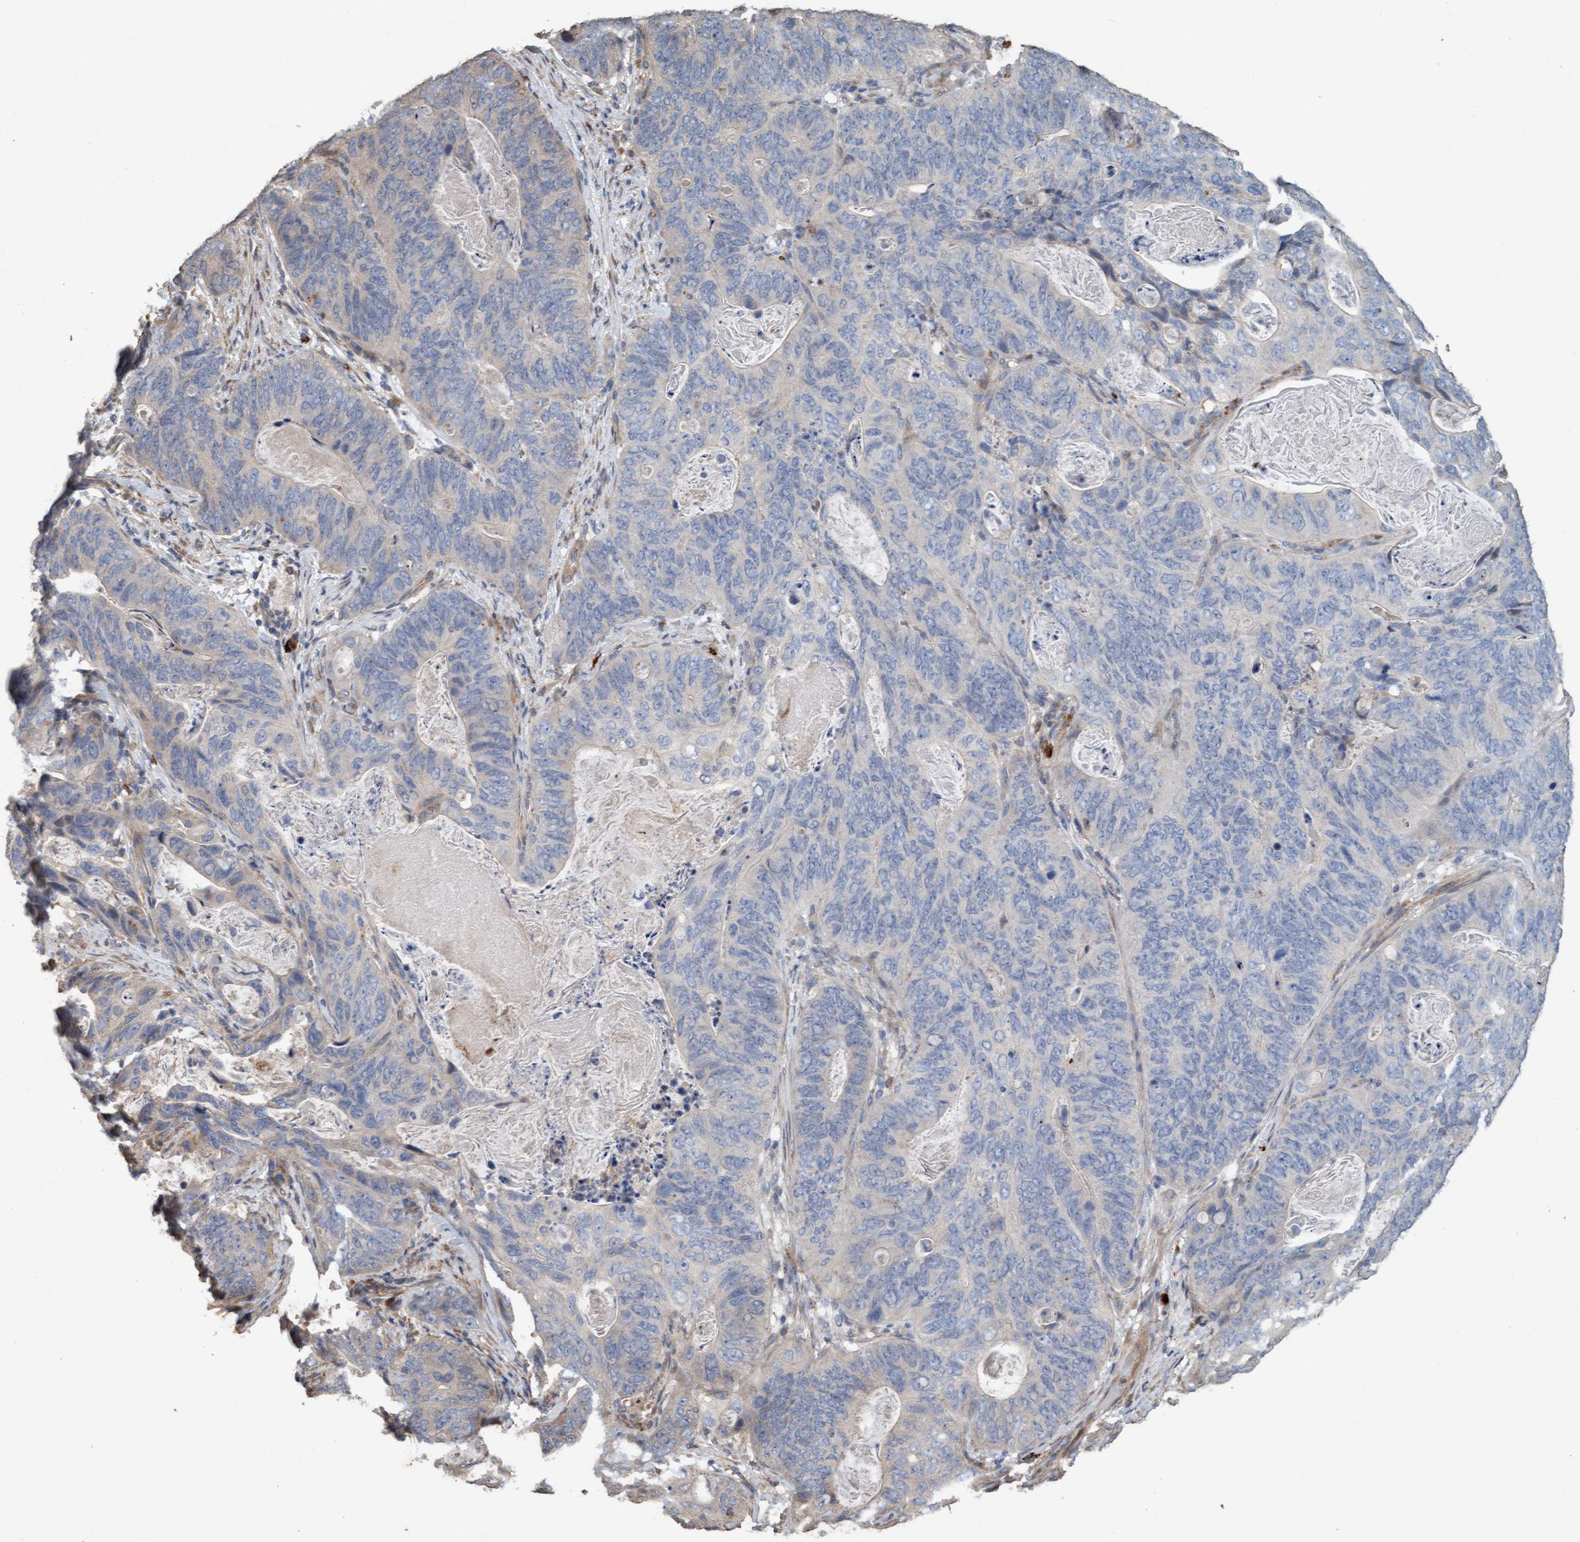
{"staining": {"intensity": "negative", "quantity": "none", "location": "none"}, "tissue": "stomach cancer", "cell_type": "Tumor cells", "image_type": "cancer", "snomed": [{"axis": "morphology", "description": "Normal tissue, NOS"}, {"axis": "morphology", "description": "Adenocarcinoma, NOS"}, {"axis": "topography", "description": "Stomach"}], "caption": "Immunohistochemistry (IHC) of human adenocarcinoma (stomach) reveals no positivity in tumor cells.", "gene": "LONRF1", "patient": {"sex": "female", "age": 89}}